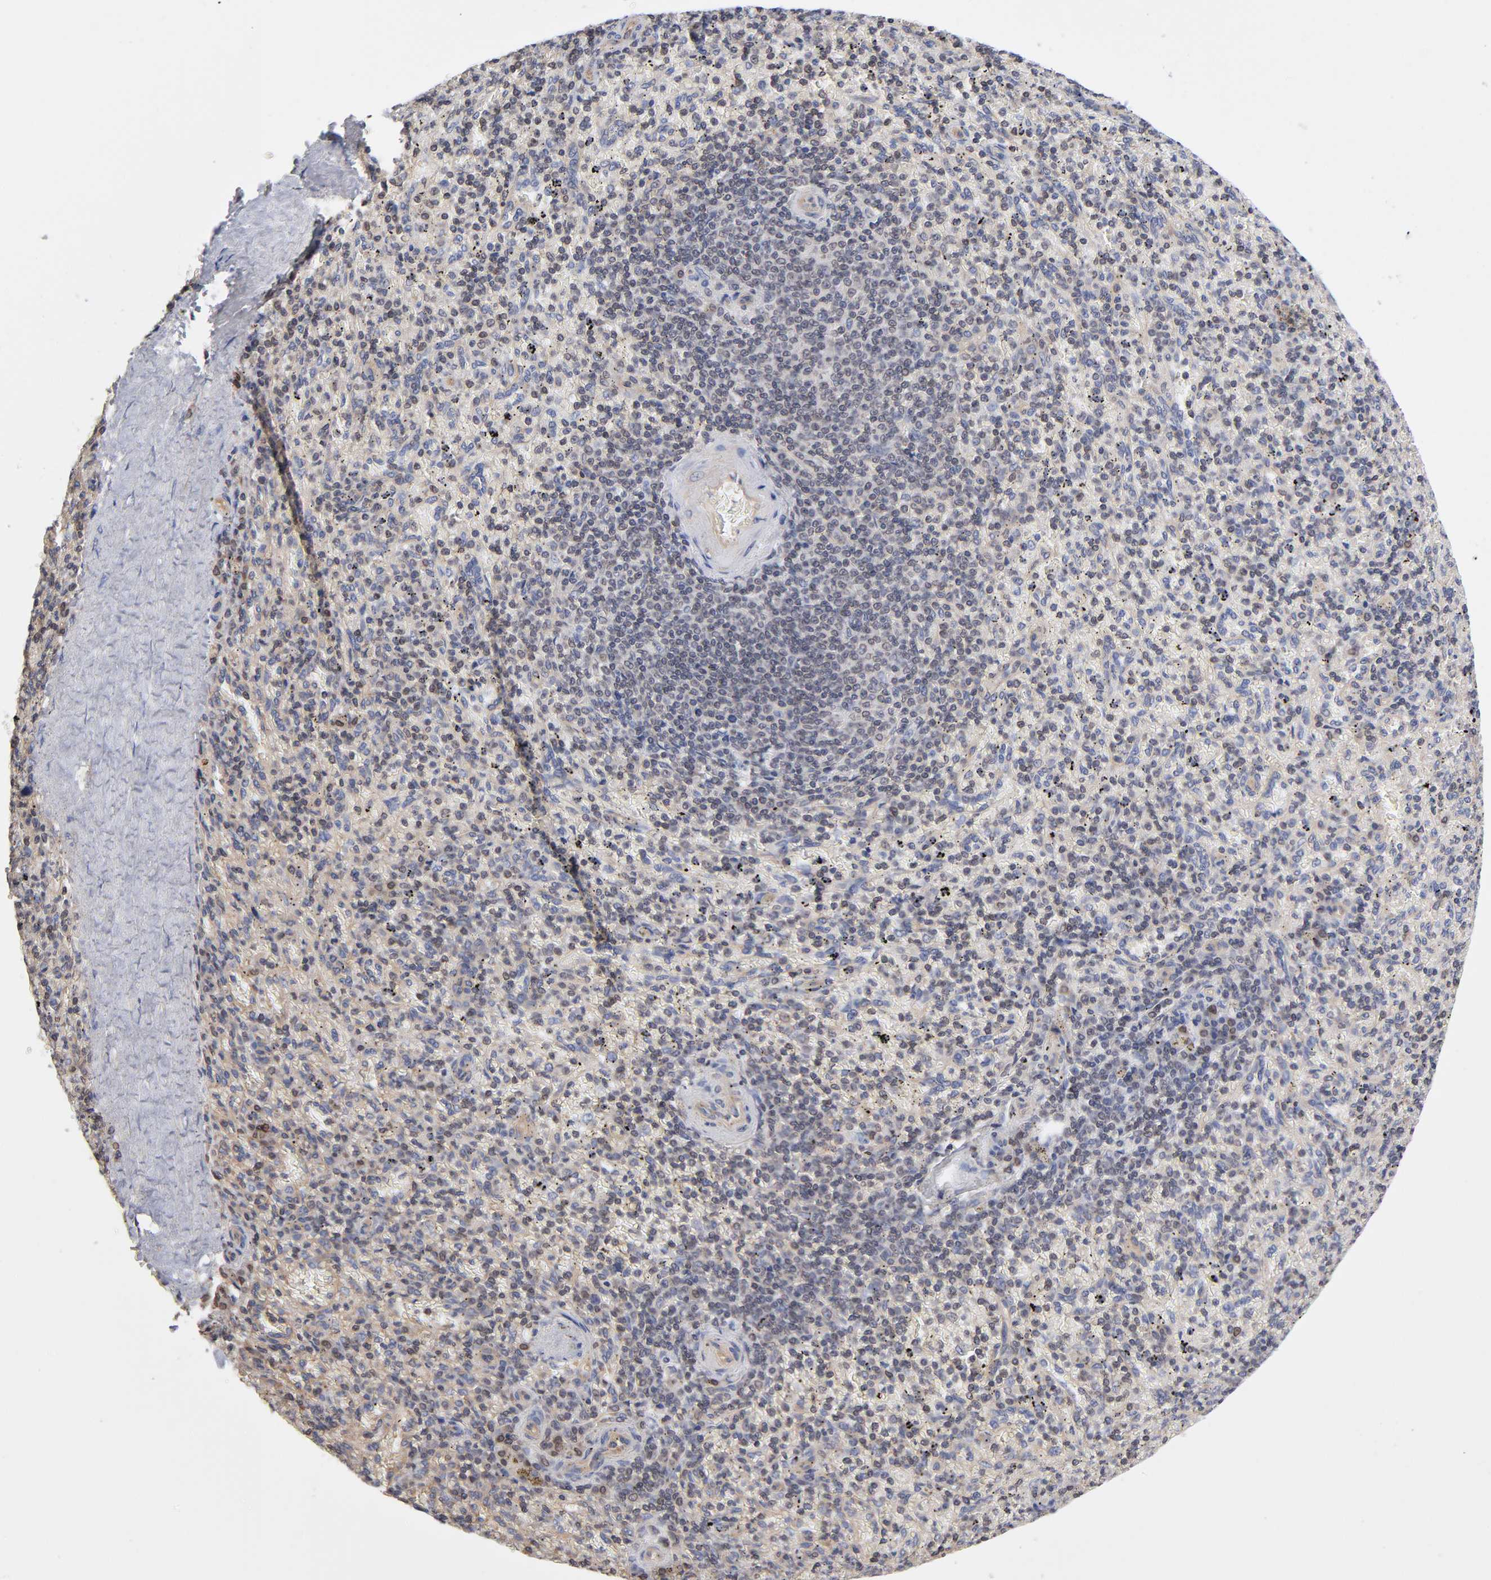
{"staining": {"intensity": "weak", "quantity": ">75%", "location": "cytoplasmic/membranous"}, "tissue": "spleen", "cell_type": "Cells in red pulp", "image_type": "normal", "snomed": [{"axis": "morphology", "description": "Normal tissue, NOS"}, {"axis": "topography", "description": "Spleen"}], "caption": "A low amount of weak cytoplasmic/membranous staining is identified in about >75% of cells in red pulp in normal spleen.", "gene": "STRN3", "patient": {"sex": "female", "age": 43}}